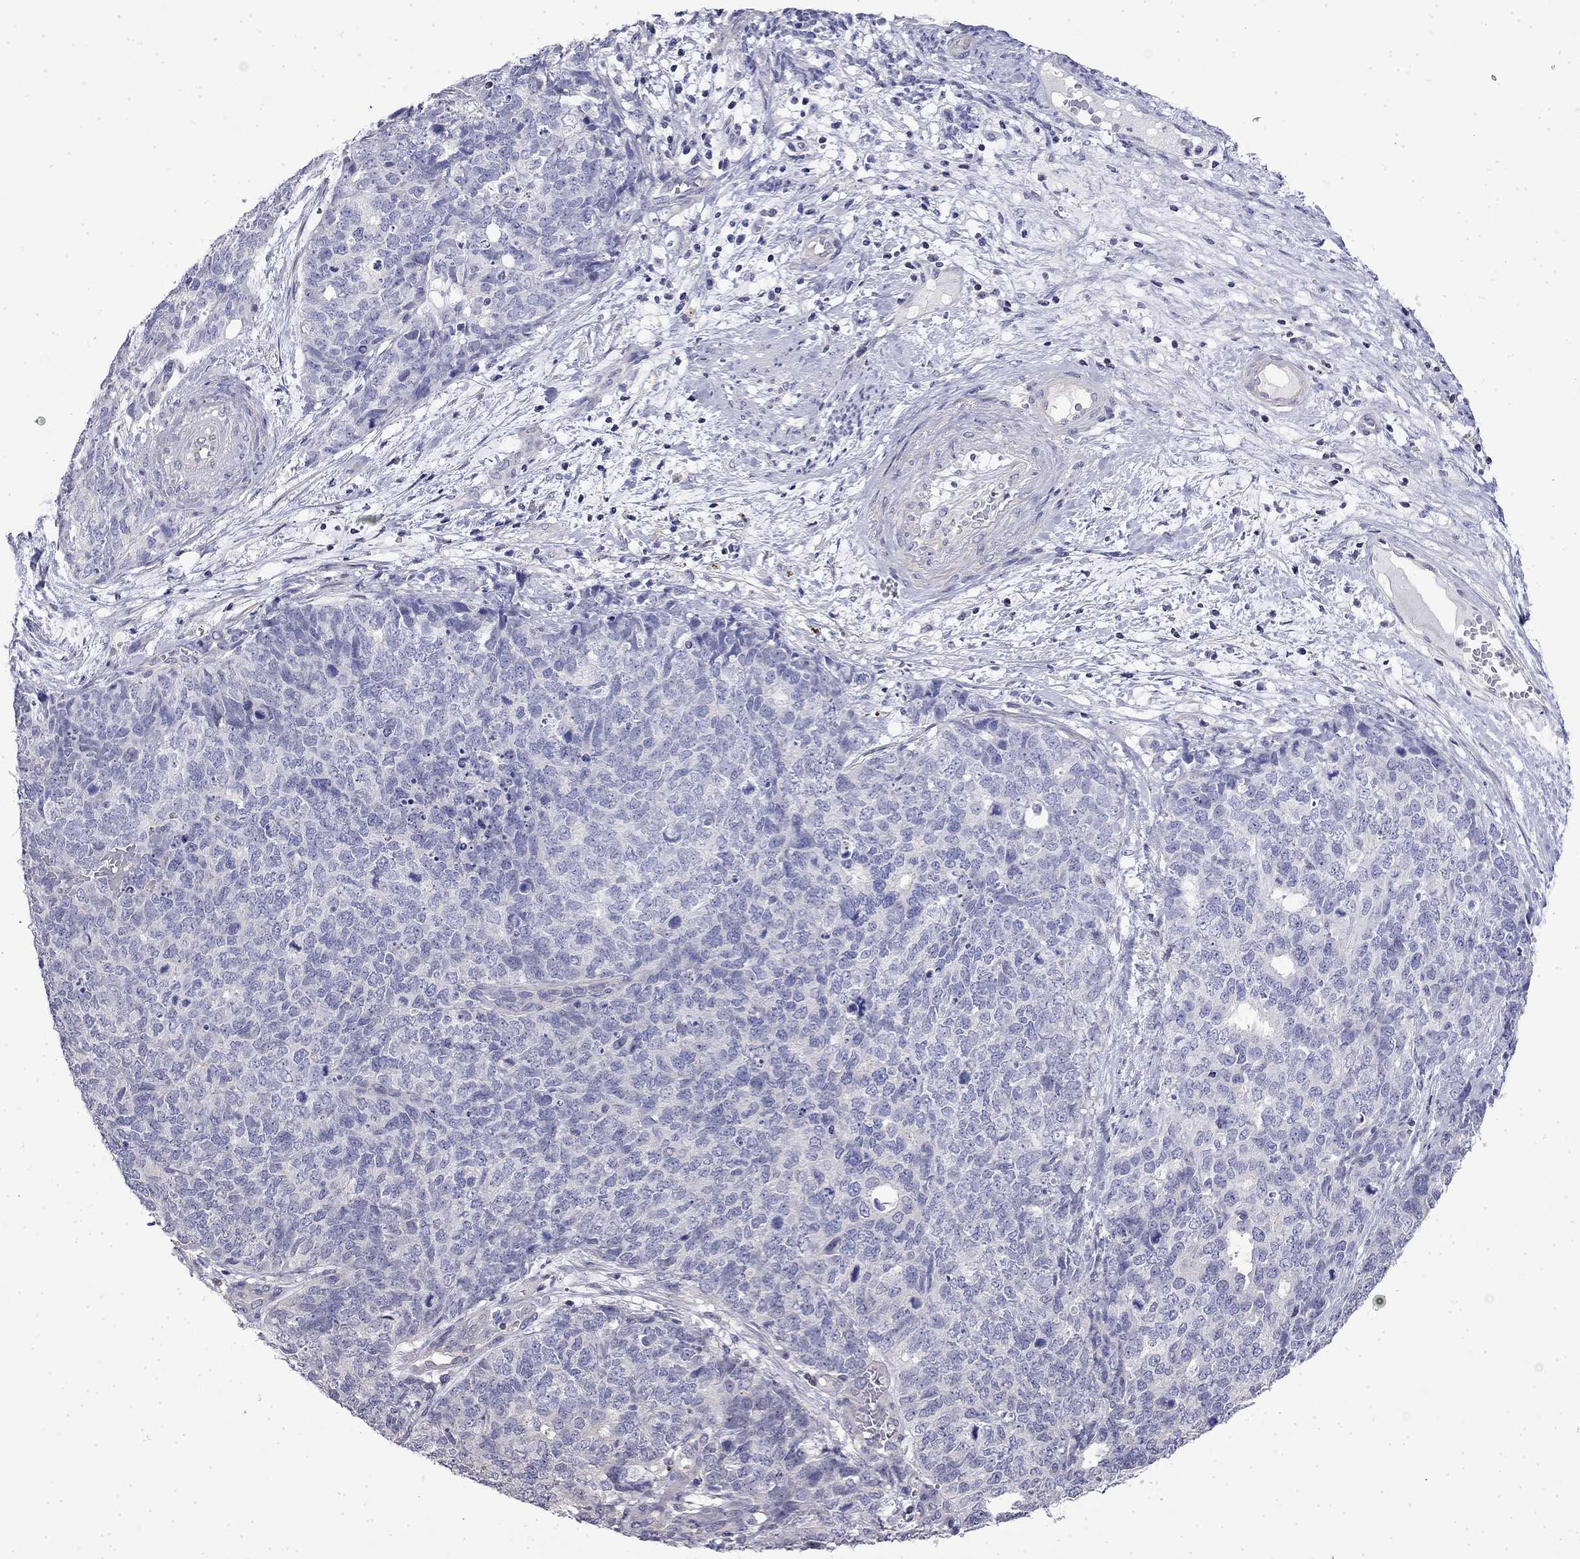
{"staining": {"intensity": "negative", "quantity": "none", "location": "none"}, "tissue": "cervical cancer", "cell_type": "Tumor cells", "image_type": "cancer", "snomed": [{"axis": "morphology", "description": "Squamous cell carcinoma, NOS"}, {"axis": "topography", "description": "Cervix"}], "caption": "Photomicrograph shows no significant protein expression in tumor cells of squamous cell carcinoma (cervical).", "gene": "GUCA1B", "patient": {"sex": "female", "age": 63}}